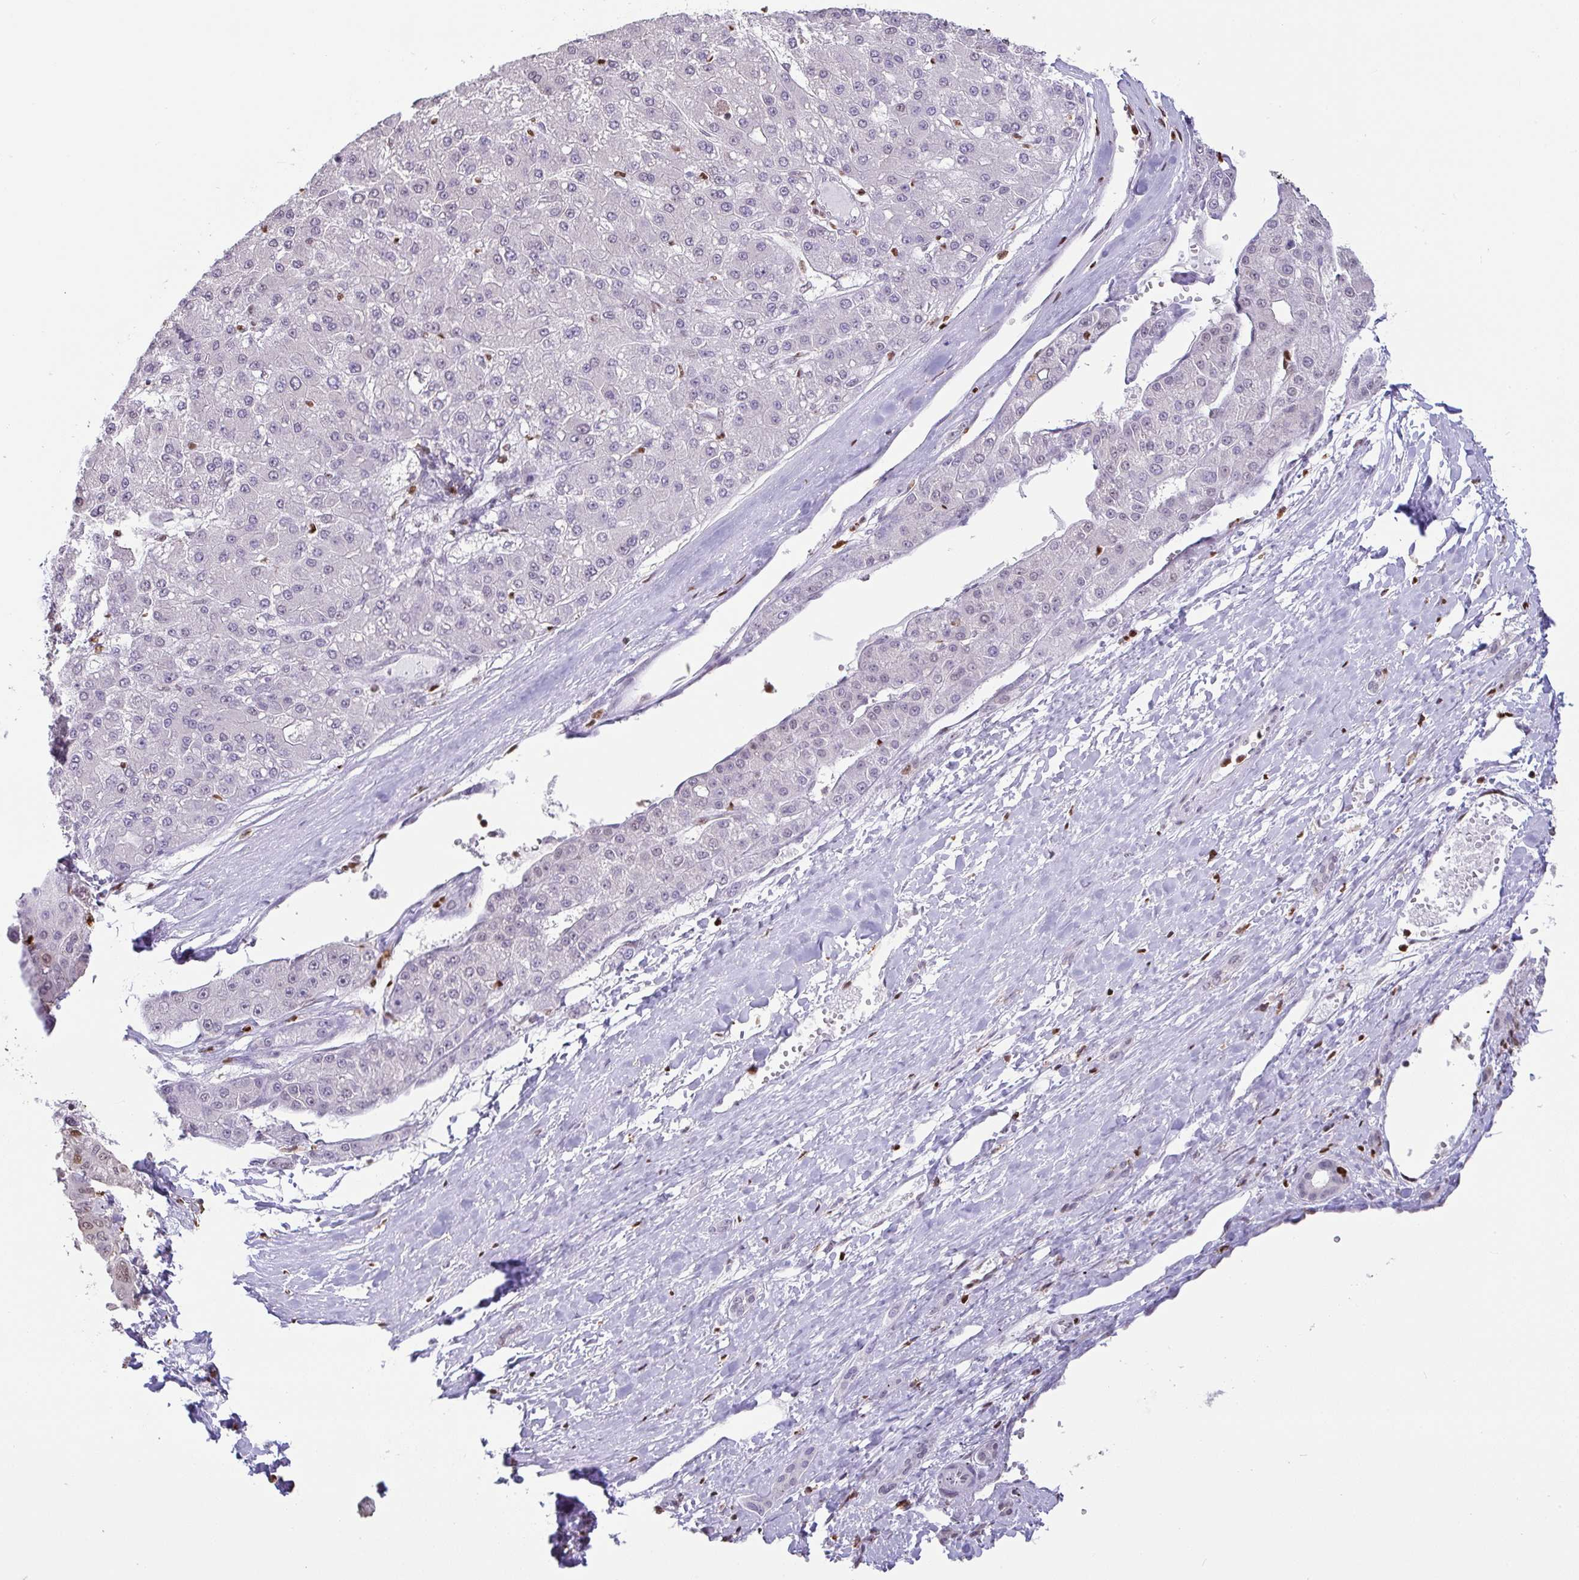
{"staining": {"intensity": "negative", "quantity": "none", "location": "none"}, "tissue": "liver cancer", "cell_type": "Tumor cells", "image_type": "cancer", "snomed": [{"axis": "morphology", "description": "Carcinoma, Hepatocellular, NOS"}, {"axis": "topography", "description": "Liver"}], "caption": "This is a photomicrograph of IHC staining of liver cancer (hepatocellular carcinoma), which shows no staining in tumor cells.", "gene": "BTBD10", "patient": {"sex": "male", "age": 67}}